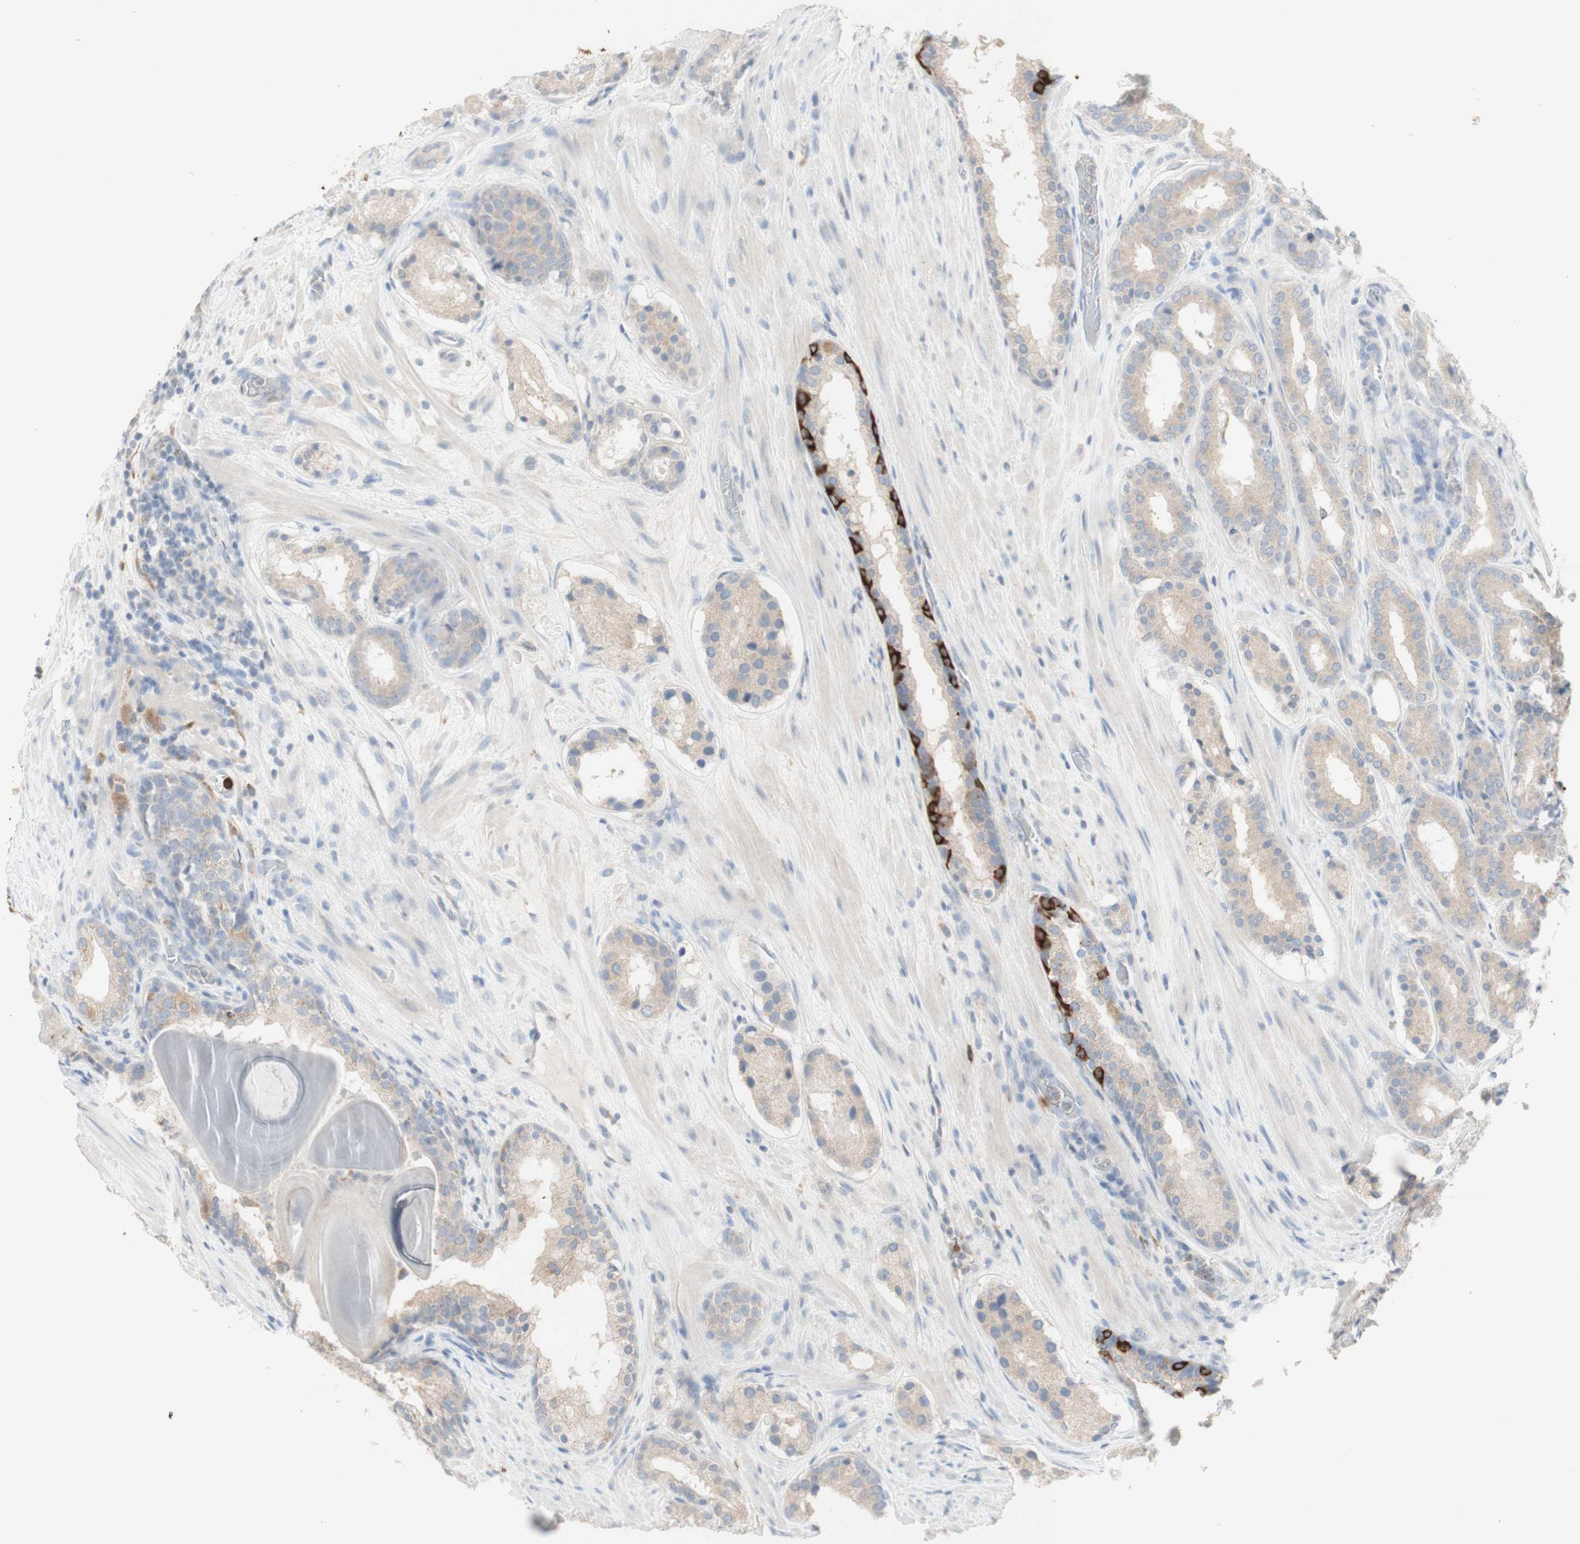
{"staining": {"intensity": "negative", "quantity": "none", "location": "none"}, "tissue": "prostate cancer", "cell_type": "Tumor cells", "image_type": "cancer", "snomed": [{"axis": "morphology", "description": "Adenocarcinoma, Low grade"}, {"axis": "topography", "description": "Prostate"}], "caption": "High power microscopy micrograph of an IHC image of prostate cancer (low-grade adenocarcinoma), revealing no significant expression in tumor cells.", "gene": "ATP6V1B1", "patient": {"sex": "male", "age": 69}}